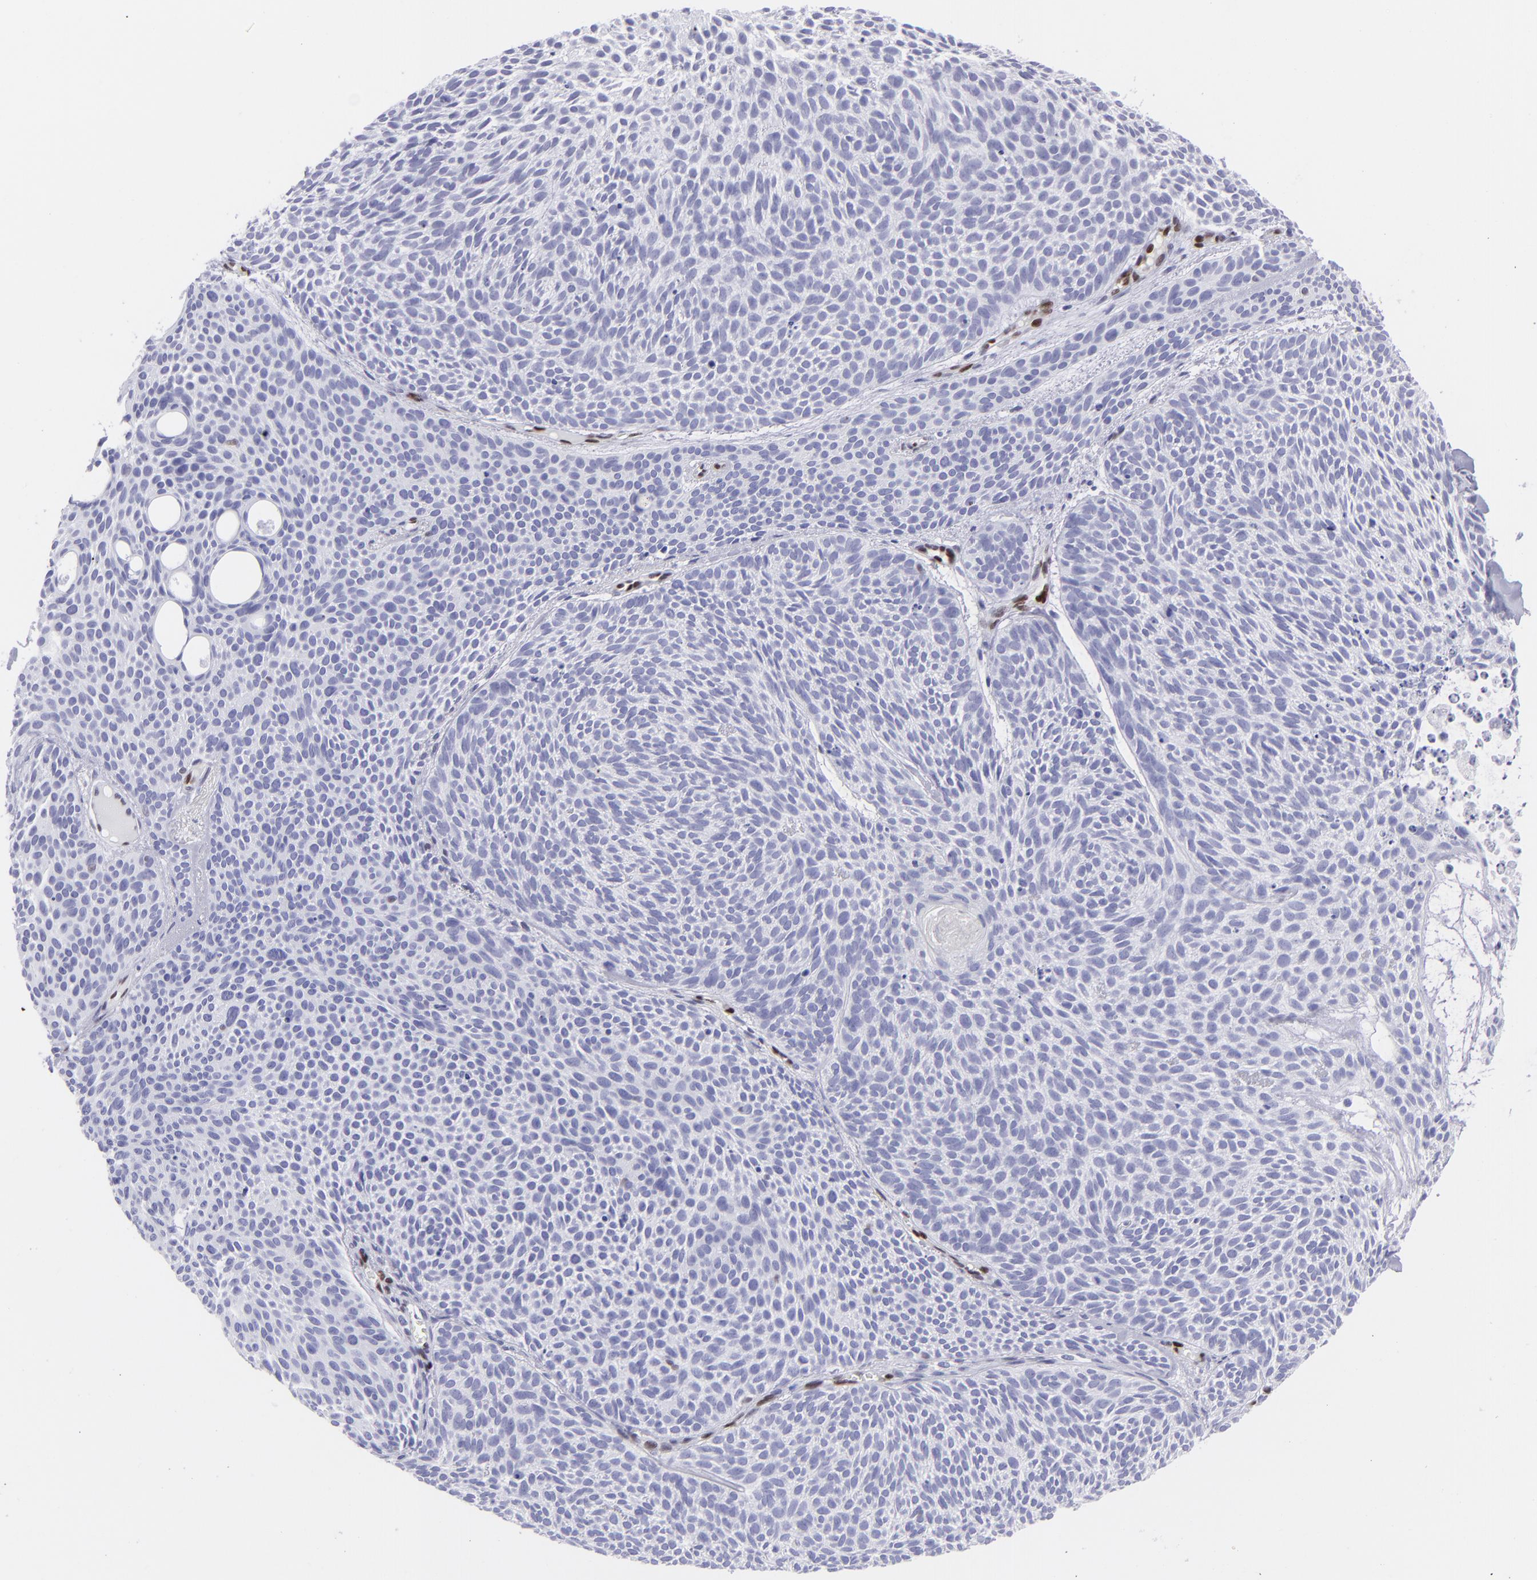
{"staining": {"intensity": "negative", "quantity": "none", "location": "none"}, "tissue": "skin cancer", "cell_type": "Tumor cells", "image_type": "cancer", "snomed": [{"axis": "morphology", "description": "Basal cell carcinoma"}, {"axis": "topography", "description": "Skin"}], "caption": "DAB (3,3'-diaminobenzidine) immunohistochemical staining of skin cancer displays no significant staining in tumor cells.", "gene": "ETS1", "patient": {"sex": "male", "age": 84}}